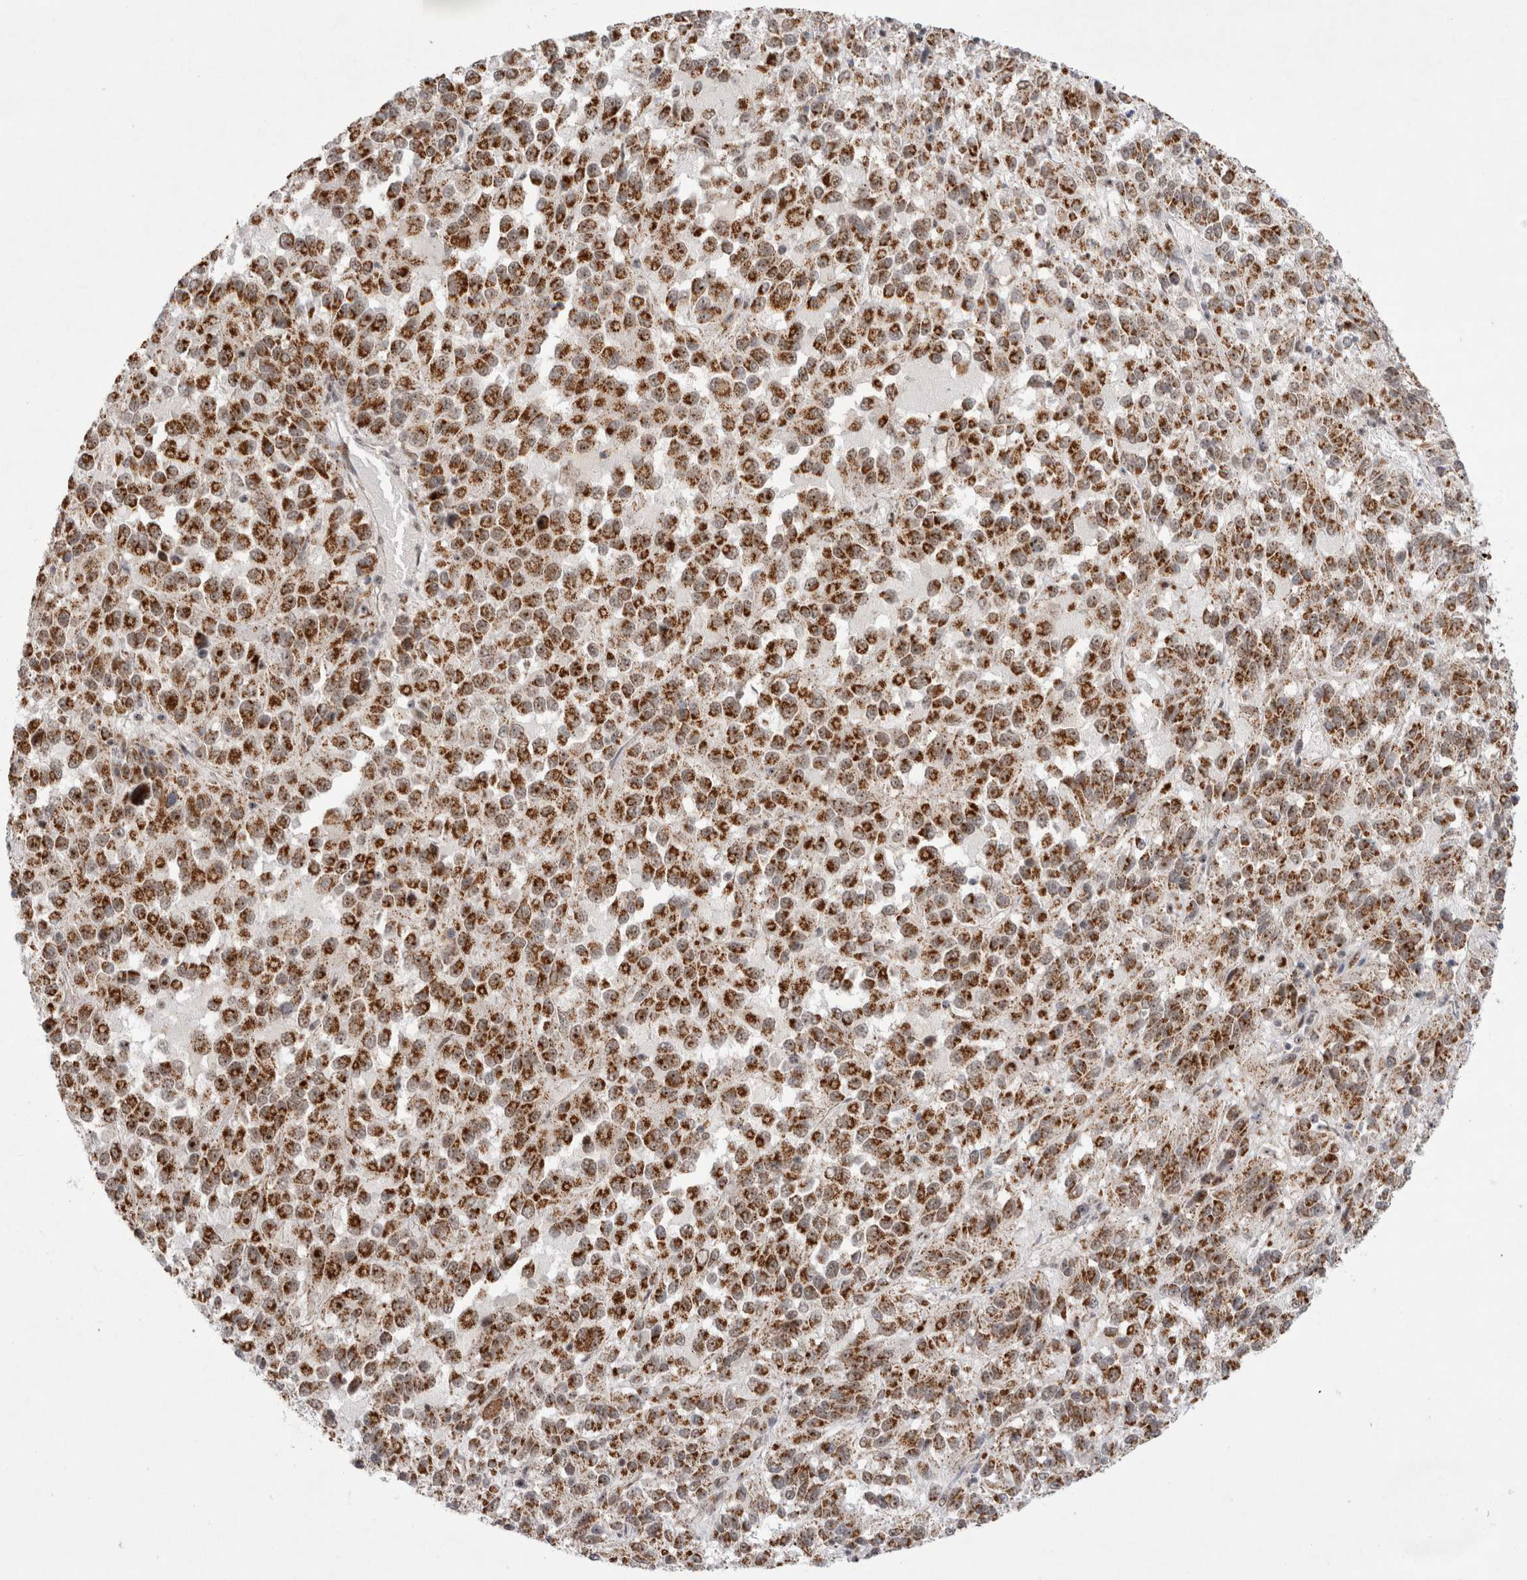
{"staining": {"intensity": "moderate", "quantity": ">75%", "location": "cytoplasmic/membranous,nuclear"}, "tissue": "melanoma", "cell_type": "Tumor cells", "image_type": "cancer", "snomed": [{"axis": "morphology", "description": "Malignant melanoma, Metastatic site"}, {"axis": "topography", "description": "Lung"}], "caption": "Moderate cytoplasmic/membranous and nuclear protein staining is seen in about >75% of tumor cells in malignant melanoma (metastatic site).", "gene": "MRPL37", "patient": {"sex": "male", "age": 64}}